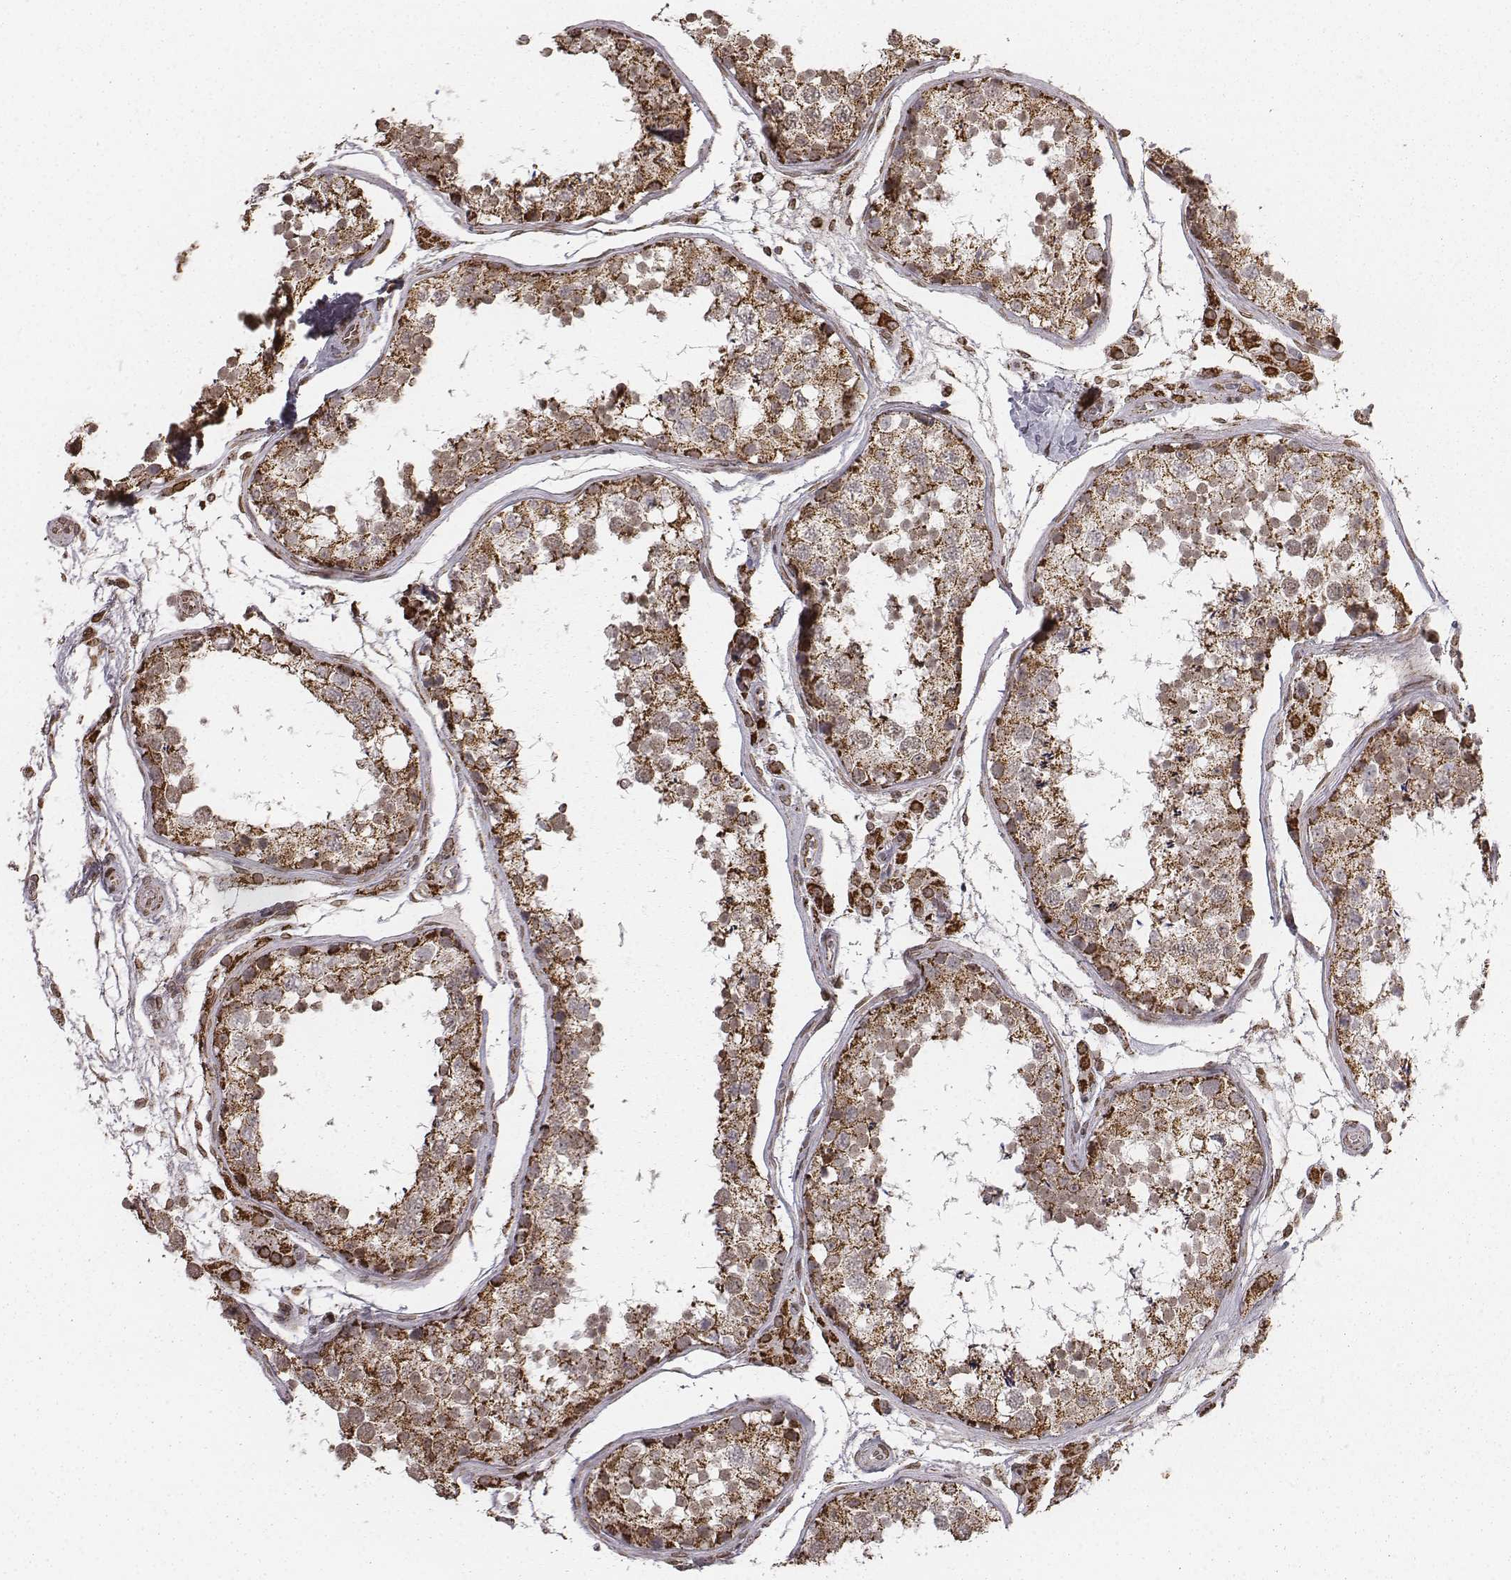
{"staining": {"intensity": "strong", "quantity": "25%-75%", "location": "cytoplasmic/membranous"}, "tissue": "testis", "cell_type": "Cells in seminiferous ducts", "image_type": "normal", "snomed": [{"axis": "morphology", "description": "Normal tissue, NOS"}, {"axis": "topography", "description": "Testis"}], "caption": "Protein analysis of unremarkable testis reveals strong cytoplasmic/membranous positivity in approximately 25%-75% of cells in seminiferous ducts.", "gene": "ACOT2", "patient": {"sex": "male", "age": 29}}